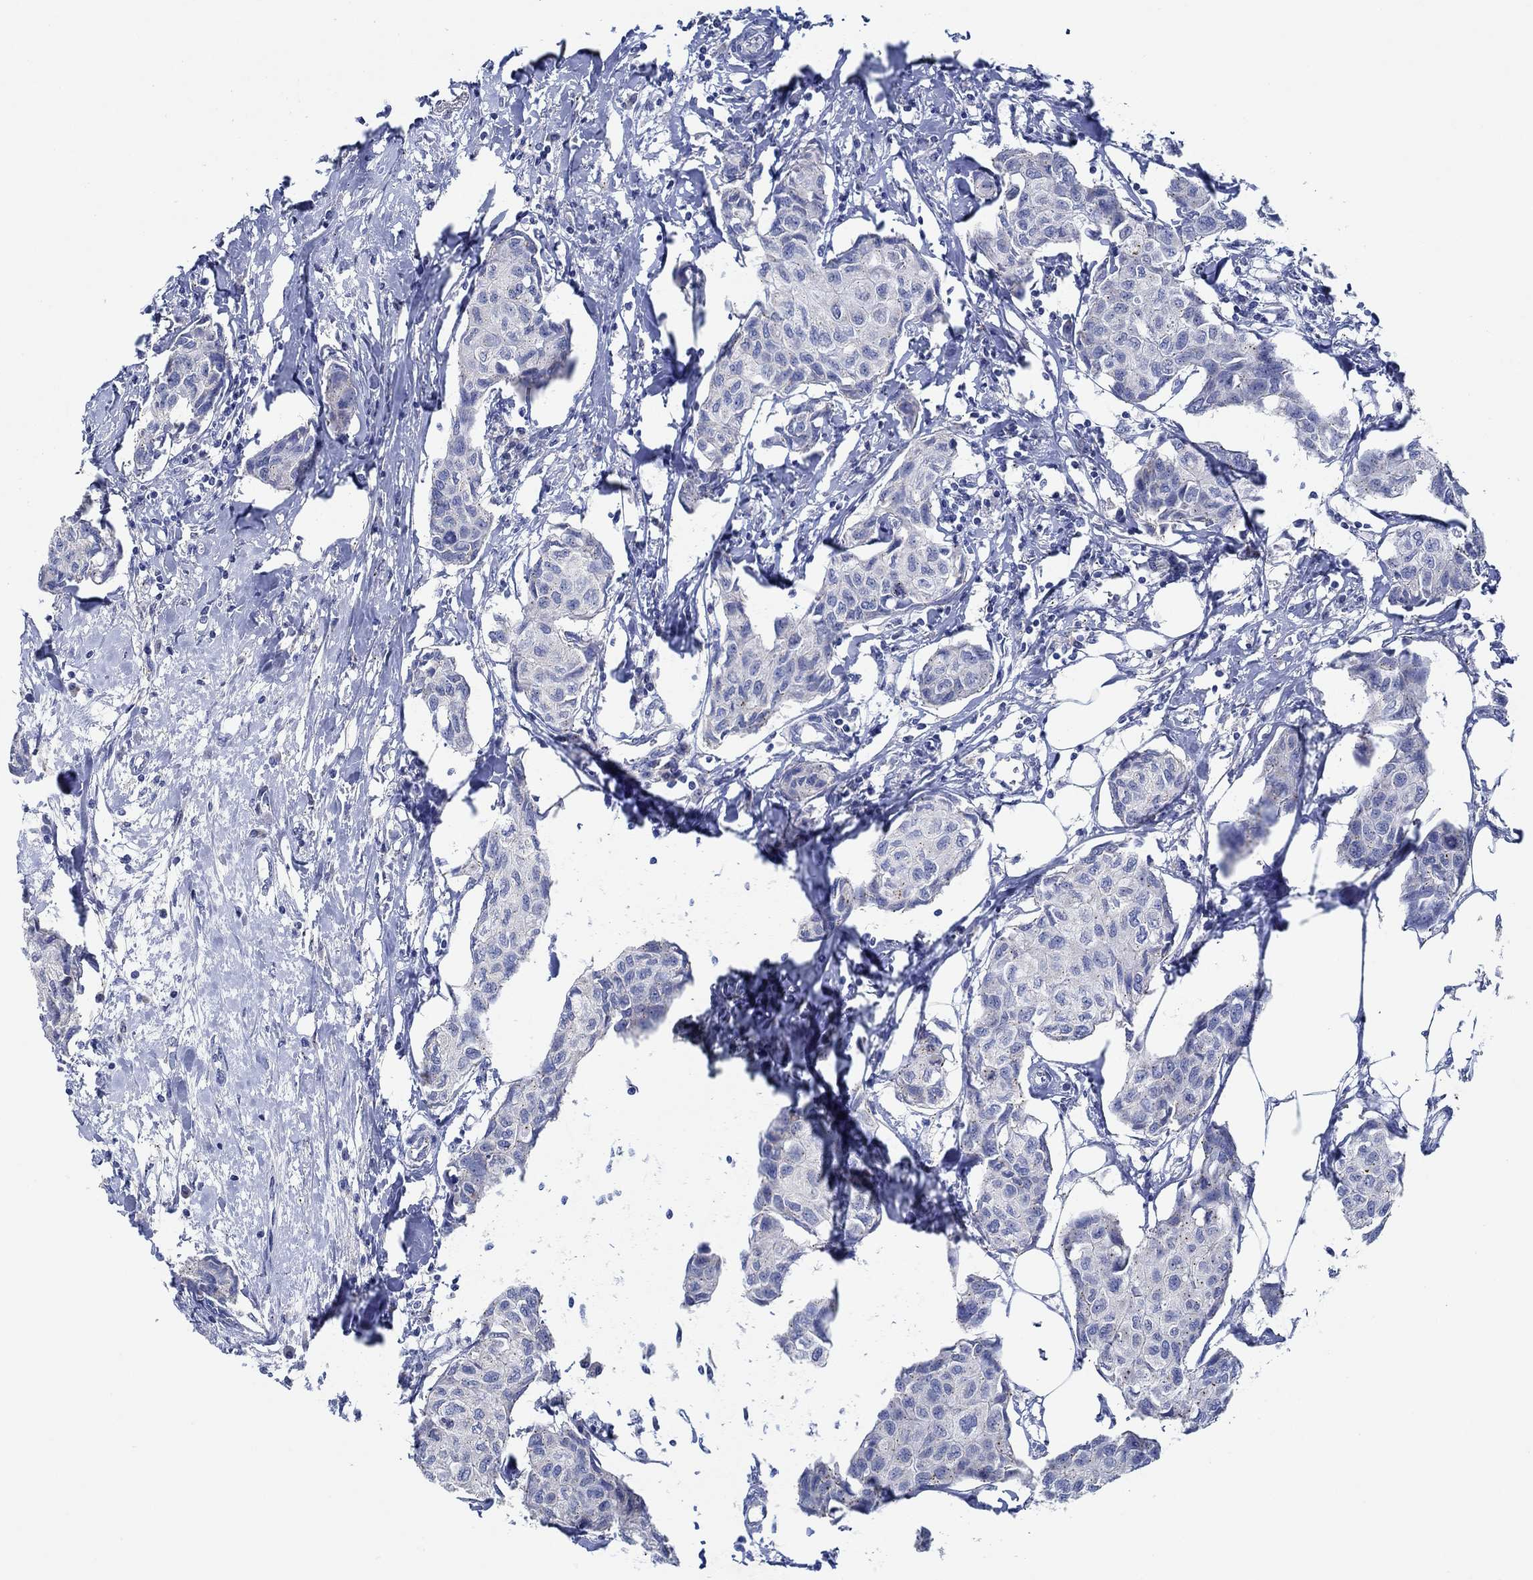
{"staining": {"intensity": "negative", "quantity": "none", "location": "none"}, "tissue": "breast cancer", "cell_type": "Tumor cells", "image_type": "cancer", "snomed": [{"axis": "morphology", "description": "Duct carcinoma"}, {"axis": "topography", "description": "Breast"}], "caption": "A high-resolution histopathology image shows immunohistochemistry staining of breast intraductal carcinoma, which exhibits no significant staining in tumor cells. Brightfield microscopy of immunohistochemistry stained with DAB (3,3'-diaminobenzidine) (brown) and hematoxylin (blue), captured at high magnification.", "gene": "CPM", "patient": {"sex": "female", "age": 80}}